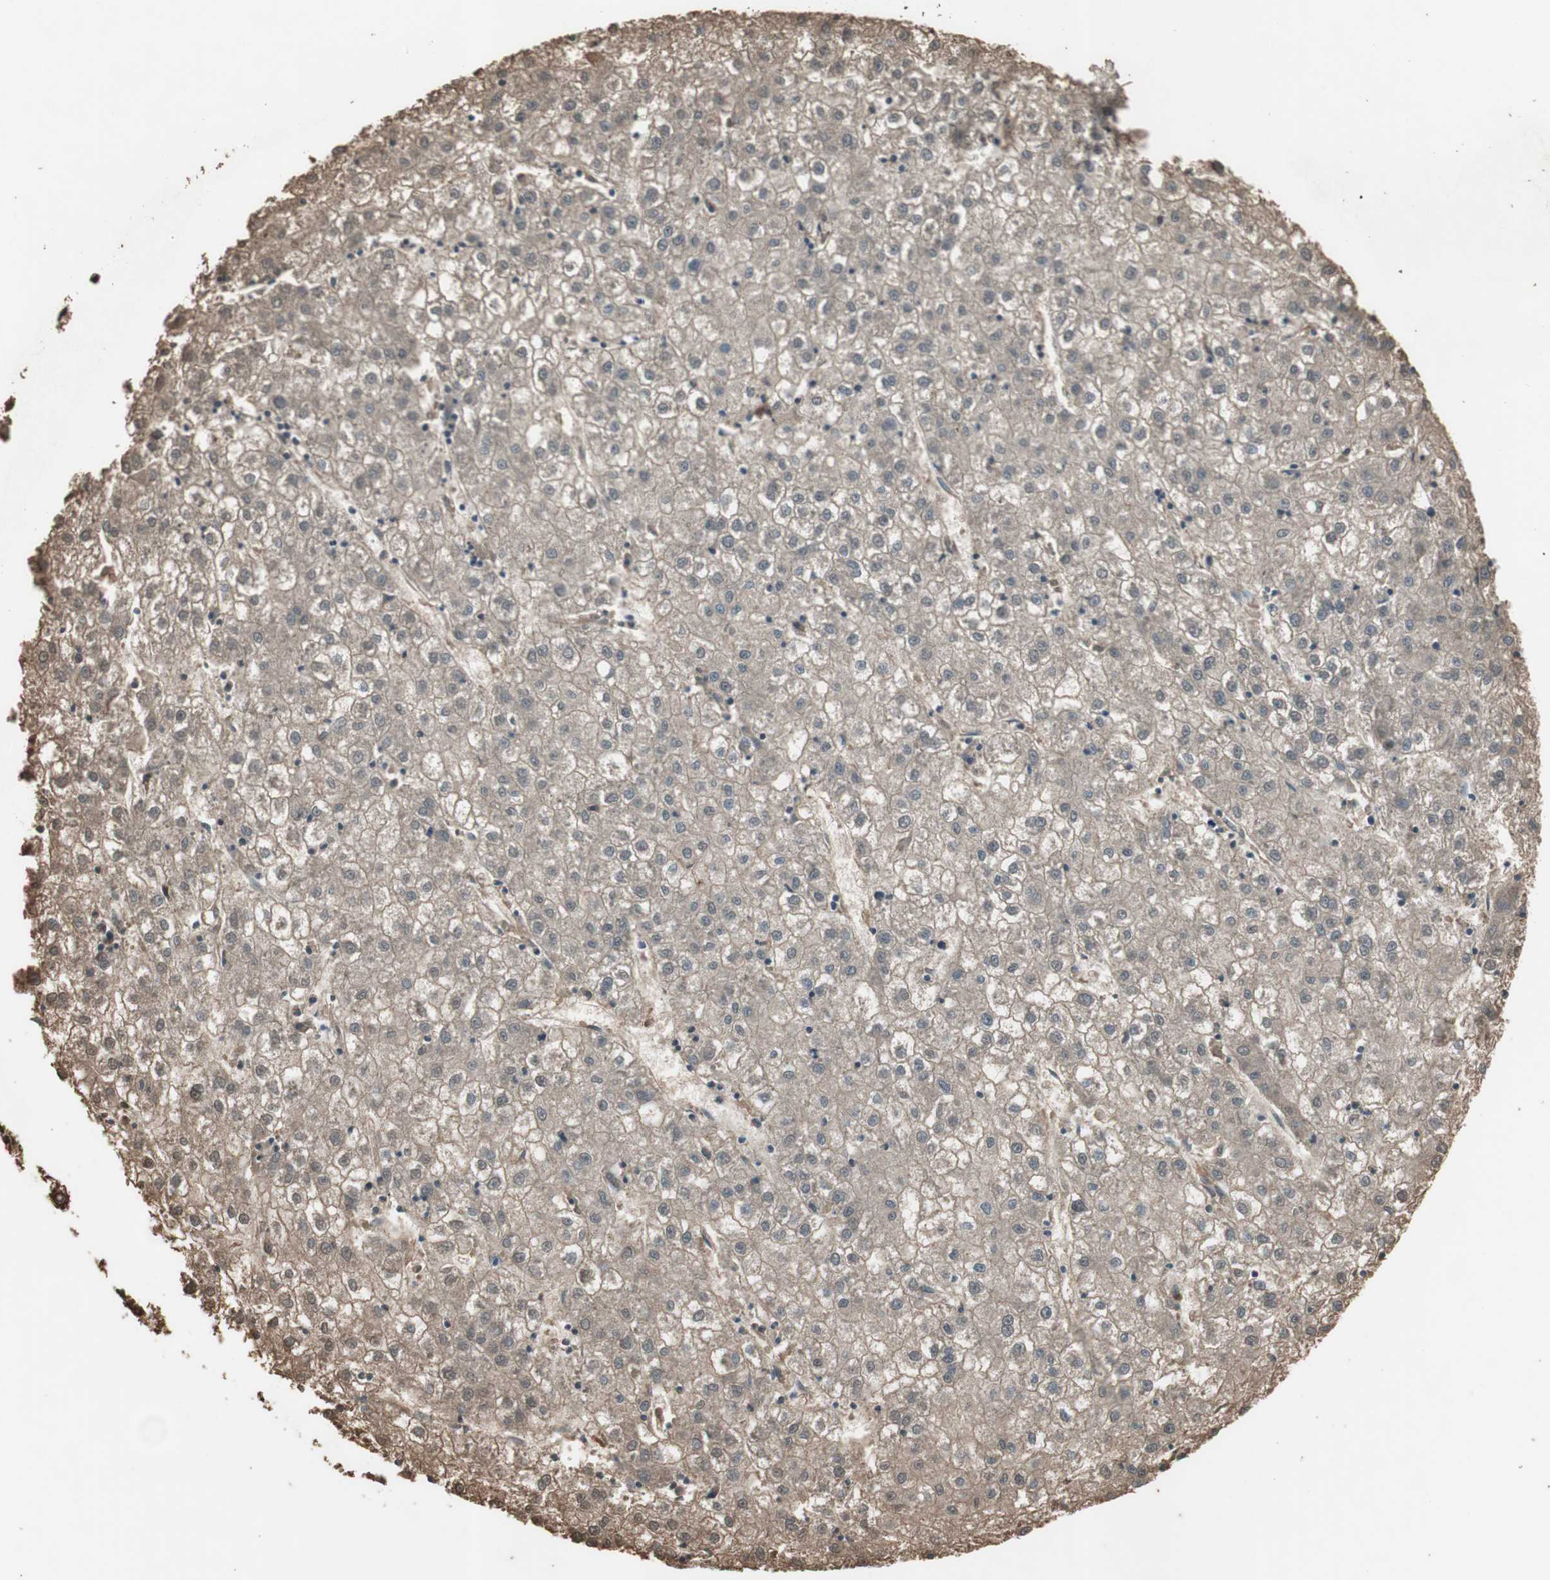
{"staining": {"intensity": "negative", "quantity": "none", "location": "none"}, "tissue": "liver cancer", "cell_type": "Tumor cells", "image_type": "cancer", "snomed": [{"axis": "morphology", "description": "Carcinoma, Hepatocellular, NOS"}, {"axis": "topography", "description": "Liver"}], "caption": "Tumor cells show no significant protein staining in liver cancer (hepatocellular carcinoma).", "gene": "MMP14", "patient": {"sex": "male", "age": 72}}